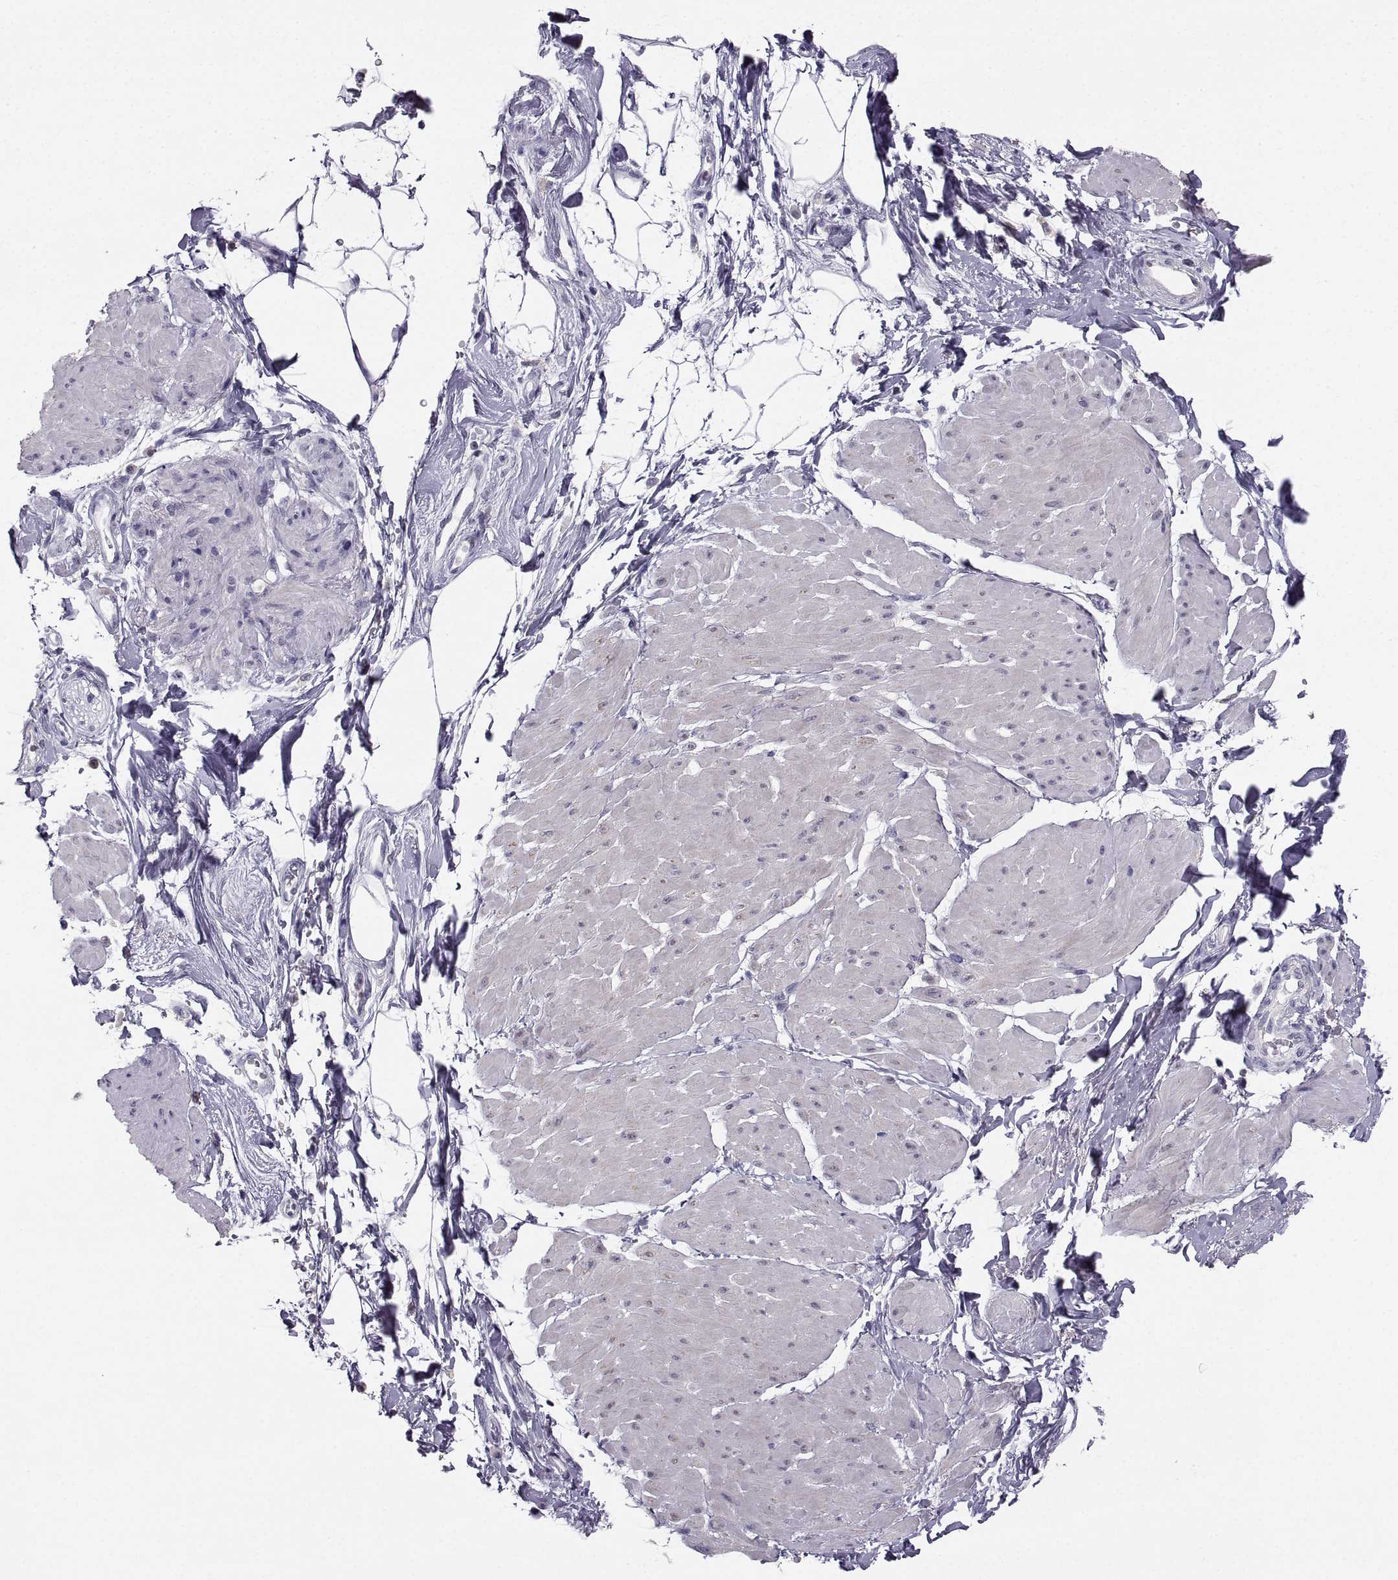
{"staining": {"intensity": "negative", "quantity": "none", "location": "none"}, "tissue": "smooth muscle", "cell_type": "Smooth muscle cells", "image_type": "normal", "snomed": [{"axis": "morphology", "description": "Normal tissue, NOS"}, {"axis": "topography", "description": "Adipose tissue"}, {"axis": "topography", "description": "Smooth muscle"}, {"axis": "topography", "description": "Peripheral nerve tissue"}], "caption": "A micrograph of smooth muscle stained for a protein reveals no brown staining in smooth muscle cells.", "gene": "ZNF185", "patient": {"sex": "male", "age": 83}}